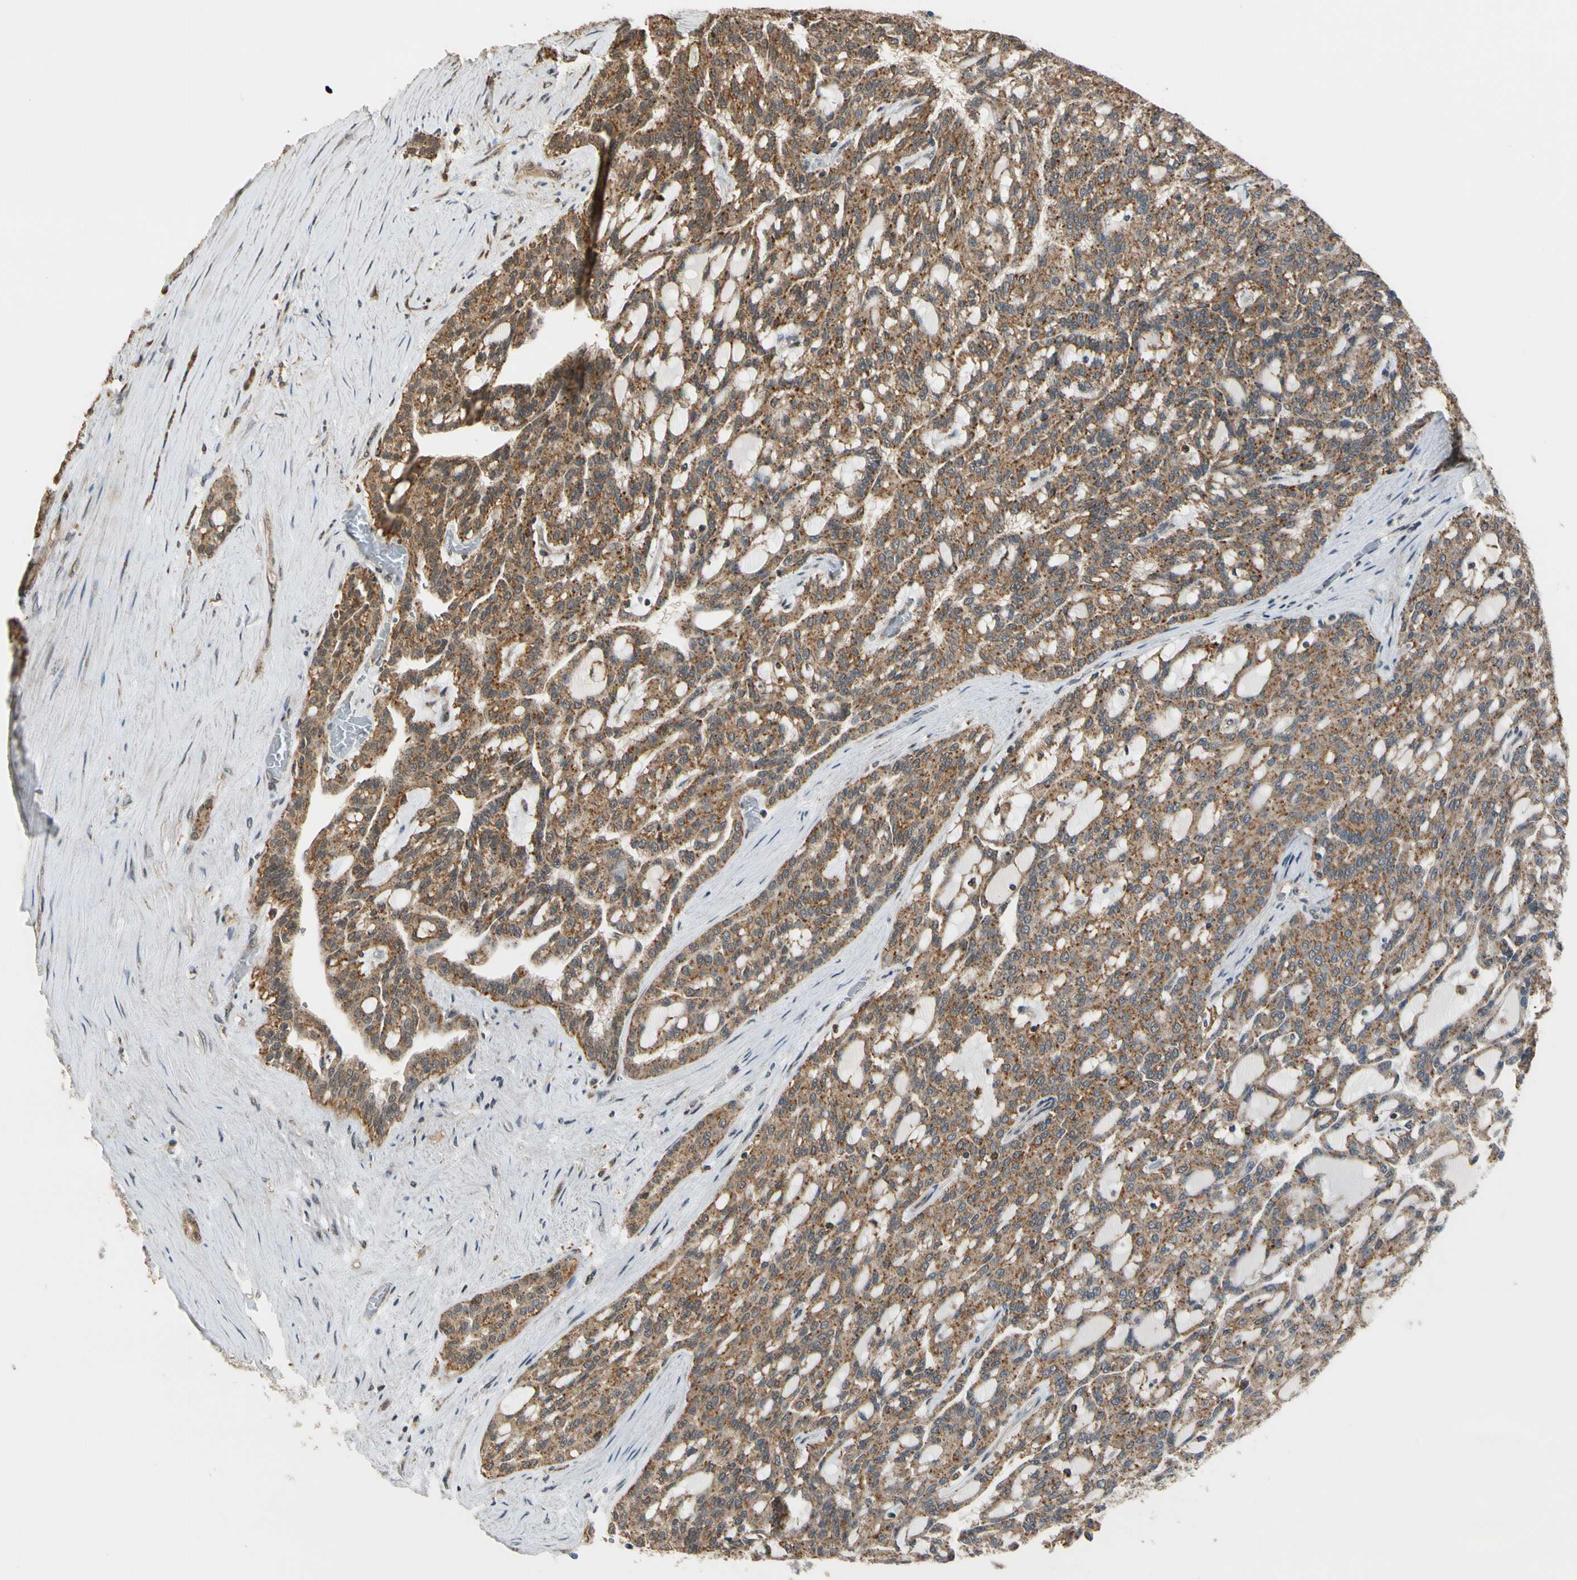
{"staining": {"intensity": "moderate", "quantity": ">75%", "location": "cytoplasmic/membranous"}, "tissue": "renal cancer", "cell_type": "Tumor cells", "image_type": "cancer", "snomed": [{"axis": "morphology", "description": "Adenocarcinoma, NOS"}, {"axis": "topography", "description": "Kidney"}], "caption": "Protein staining by immunohistochemistry (IHC) shows moderate cytoplasmic/membranous expression in about >75% of tumor cells in renal cancer. The protein of interest is shown in brown color, while the nuclei are stained blue.", "gene": "LAMTOR1", "patient": {"sex": "male", "age": 63}}